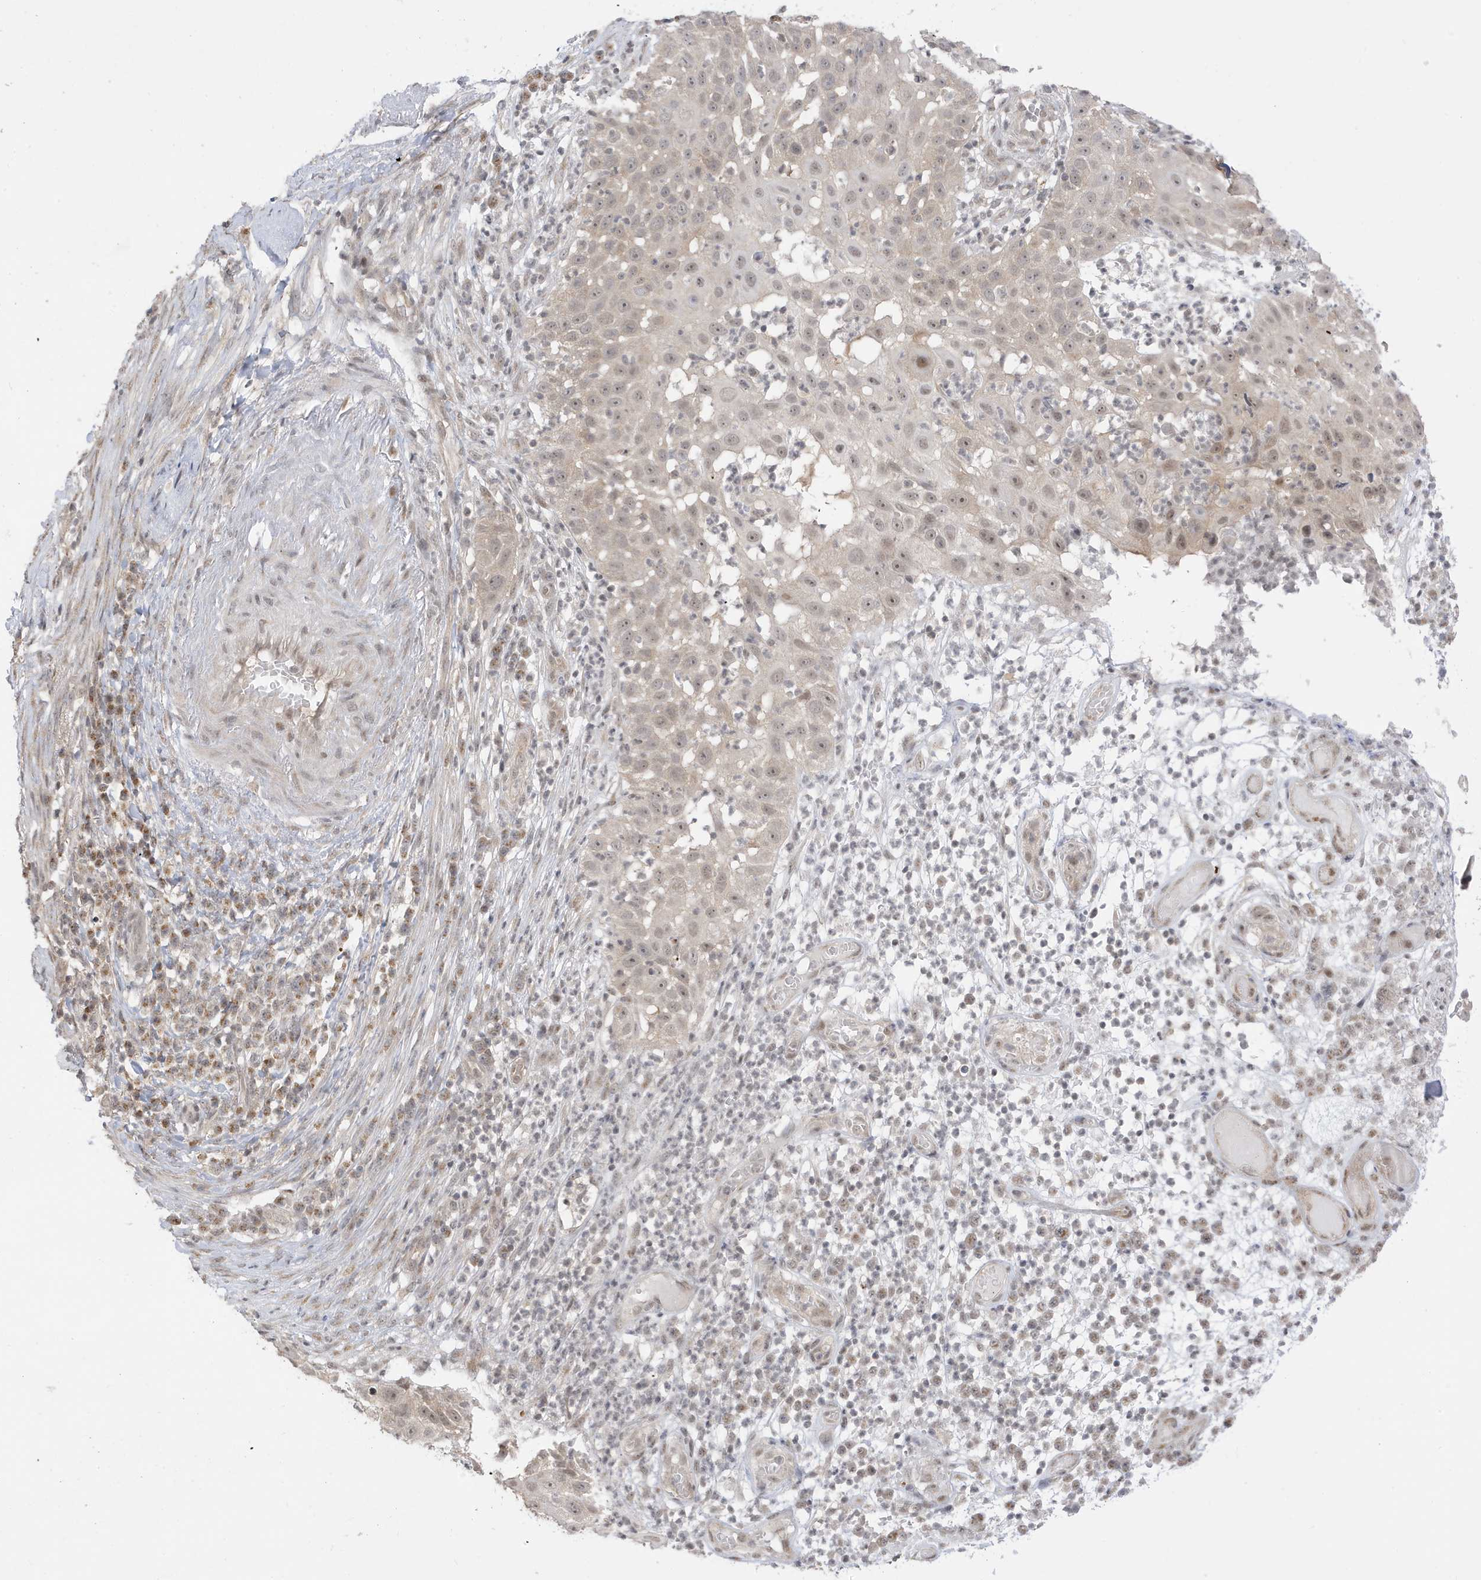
{"staining": {"intensity": "weak", "quantity": ">75%", "location": "cytoplasmic/membranous,nuclear"}, "tissue": "skin cancer", "cell_type": "Tumor cells", "image_type": "cancer", "snomed": [{"axis": "morphology", "description": "Squamous cell carcinoma, NOS"}, {"axis": "topography", "description": "Skin"}], "caption": "Skin cancer (squamous cell carcinoma) tissue demonstrates weak cytoplasmic/membranous and nuclear expression in approximately >75% of tumor cells, visualized by immunohistochemistry.", "gene": "TAB3", "patient": {"sex": "female", "age": 44}}